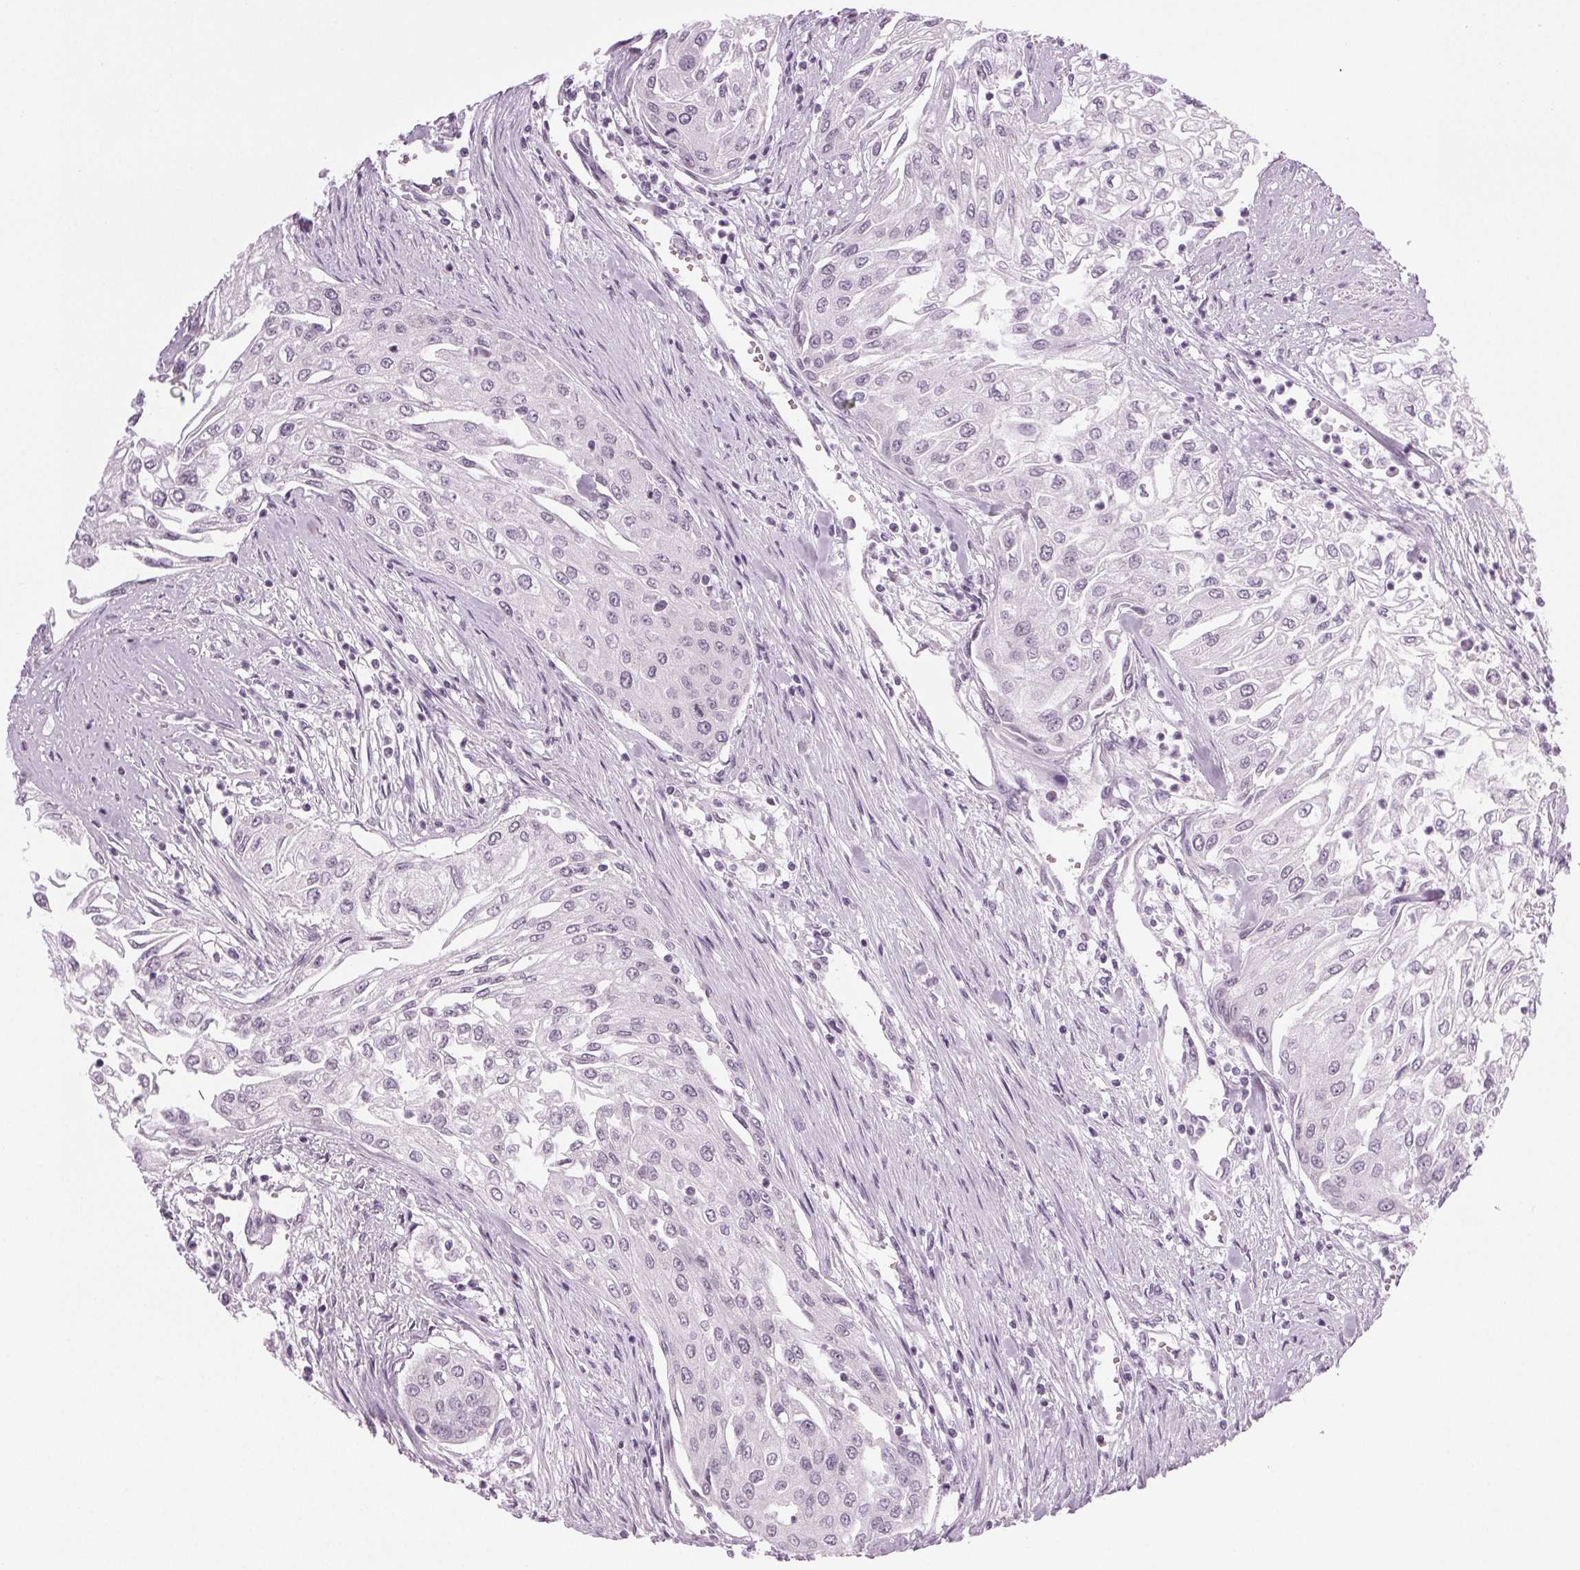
{"staining": {"intensity": "negative", "quantity": "none", "location": "none"}, "tissue": "urothelial cancer", "cell_type": "Tumor cells", "image_type": "cancer", "snomed": [{"axis": "morphology", "description": "Urothelial carcinoma, High grade"}, {"axis": "topography", "description": "Urinary bladder"}], "caption": "Immunohistochemical staining of human urothelial cancer demonstrates no significant positivity in tumor cells.", "gene": "IGF2BP1", "patient": {"sex": "male", "age": 62}}